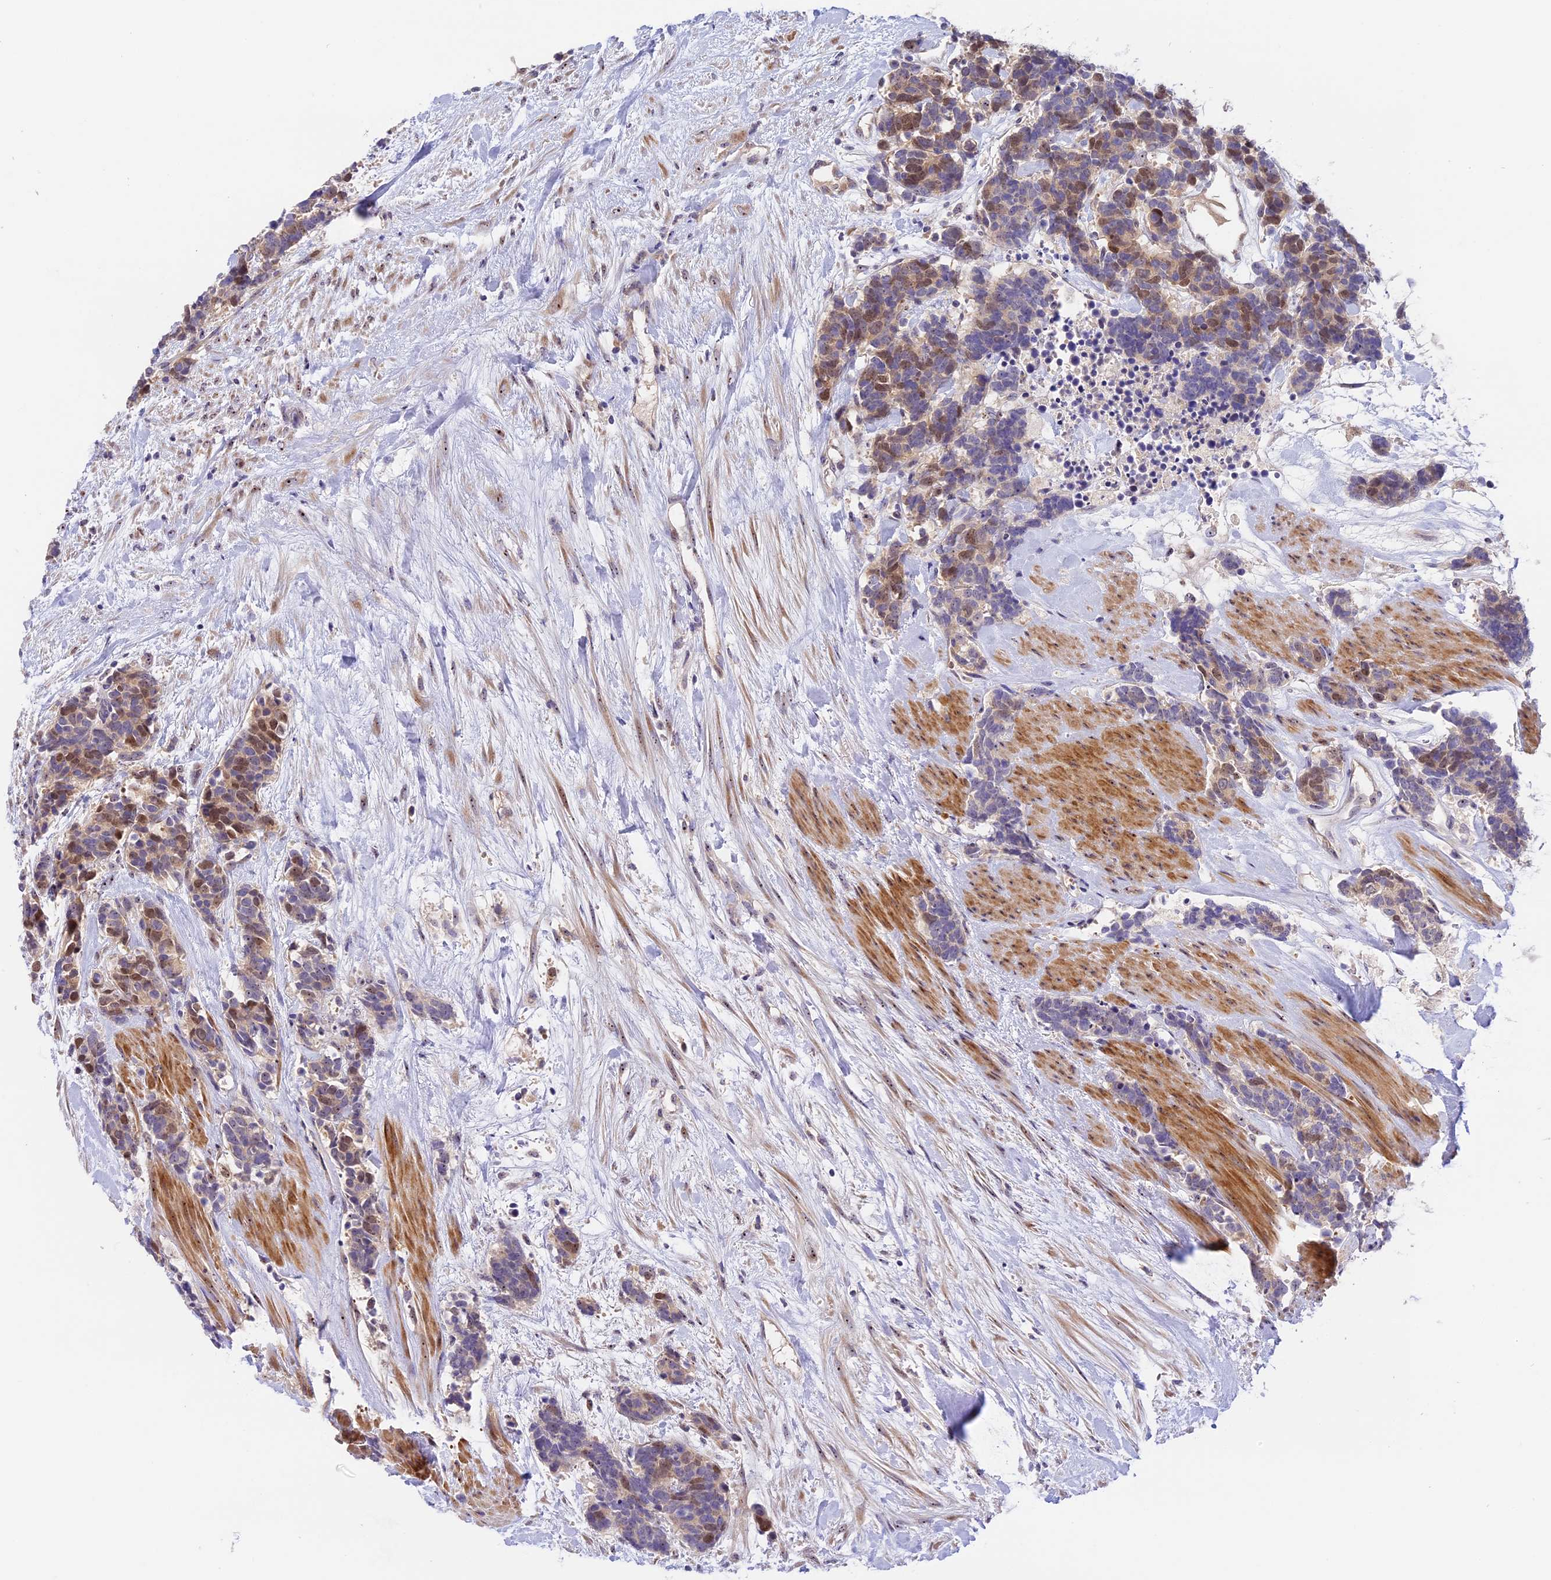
{"staining": {"intensity": "moderate", "quantity": "25%-75%", "location": "nuclear"}, "tissue": "carcinoid", "cell_type": "Tumor cells", "image_type": "cancer", "snomed": [{"axis": "morphology", "description": "Carcinoma, NOS"}, {"axis": "morphology", "description": "Carcinoid, malignant, NOS"}, {"axis": "topography", "description": "Prostate"}], "caption": "A brown stain labels moderate nuclear staining of a protein in human carcinoid tumor cells.", "gene": "RAD51", "patient": {"sex": "male", "age": 57}}